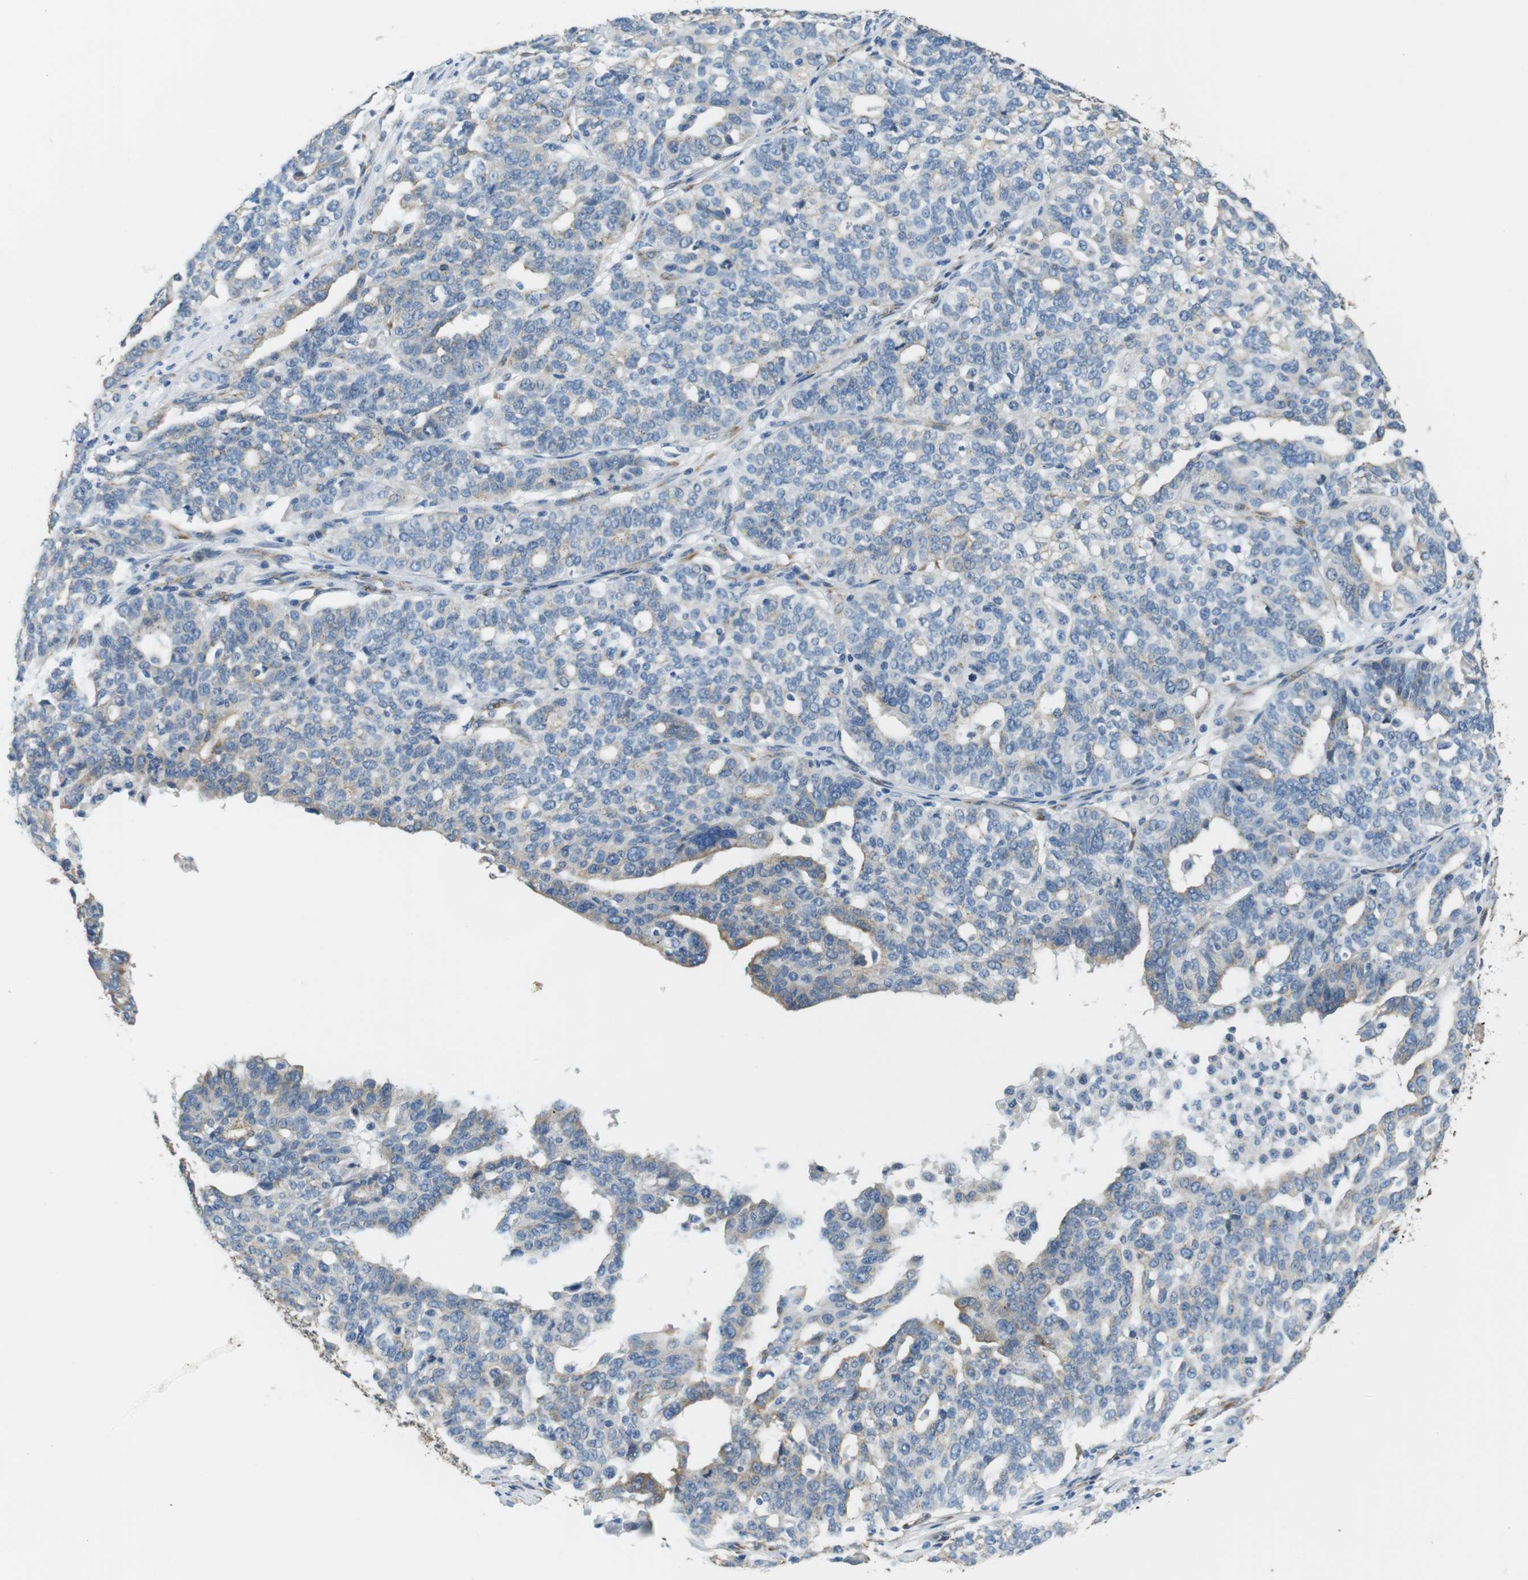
{"staining": {"intensity": "weak", "quantity": "<25%", "location": "cytoplasmic/membranous"}, "tissue": "ovarian cancer", "cell_type": "Tumor cells", "image_type": "cancer", "snomed": [{"axis": "morphology", "description": "Cystadenocarcinoma, serous, NOS"}, {"axis": "topography", "description": "Ovary"}], "caption": "Ovarian serous cystadenocarcinoma was stained to show a protein in brown. There is no significant positivity in tumor cells.", "gene": "UNC5CL", "patient": {"sex": "female", "age": 59}}